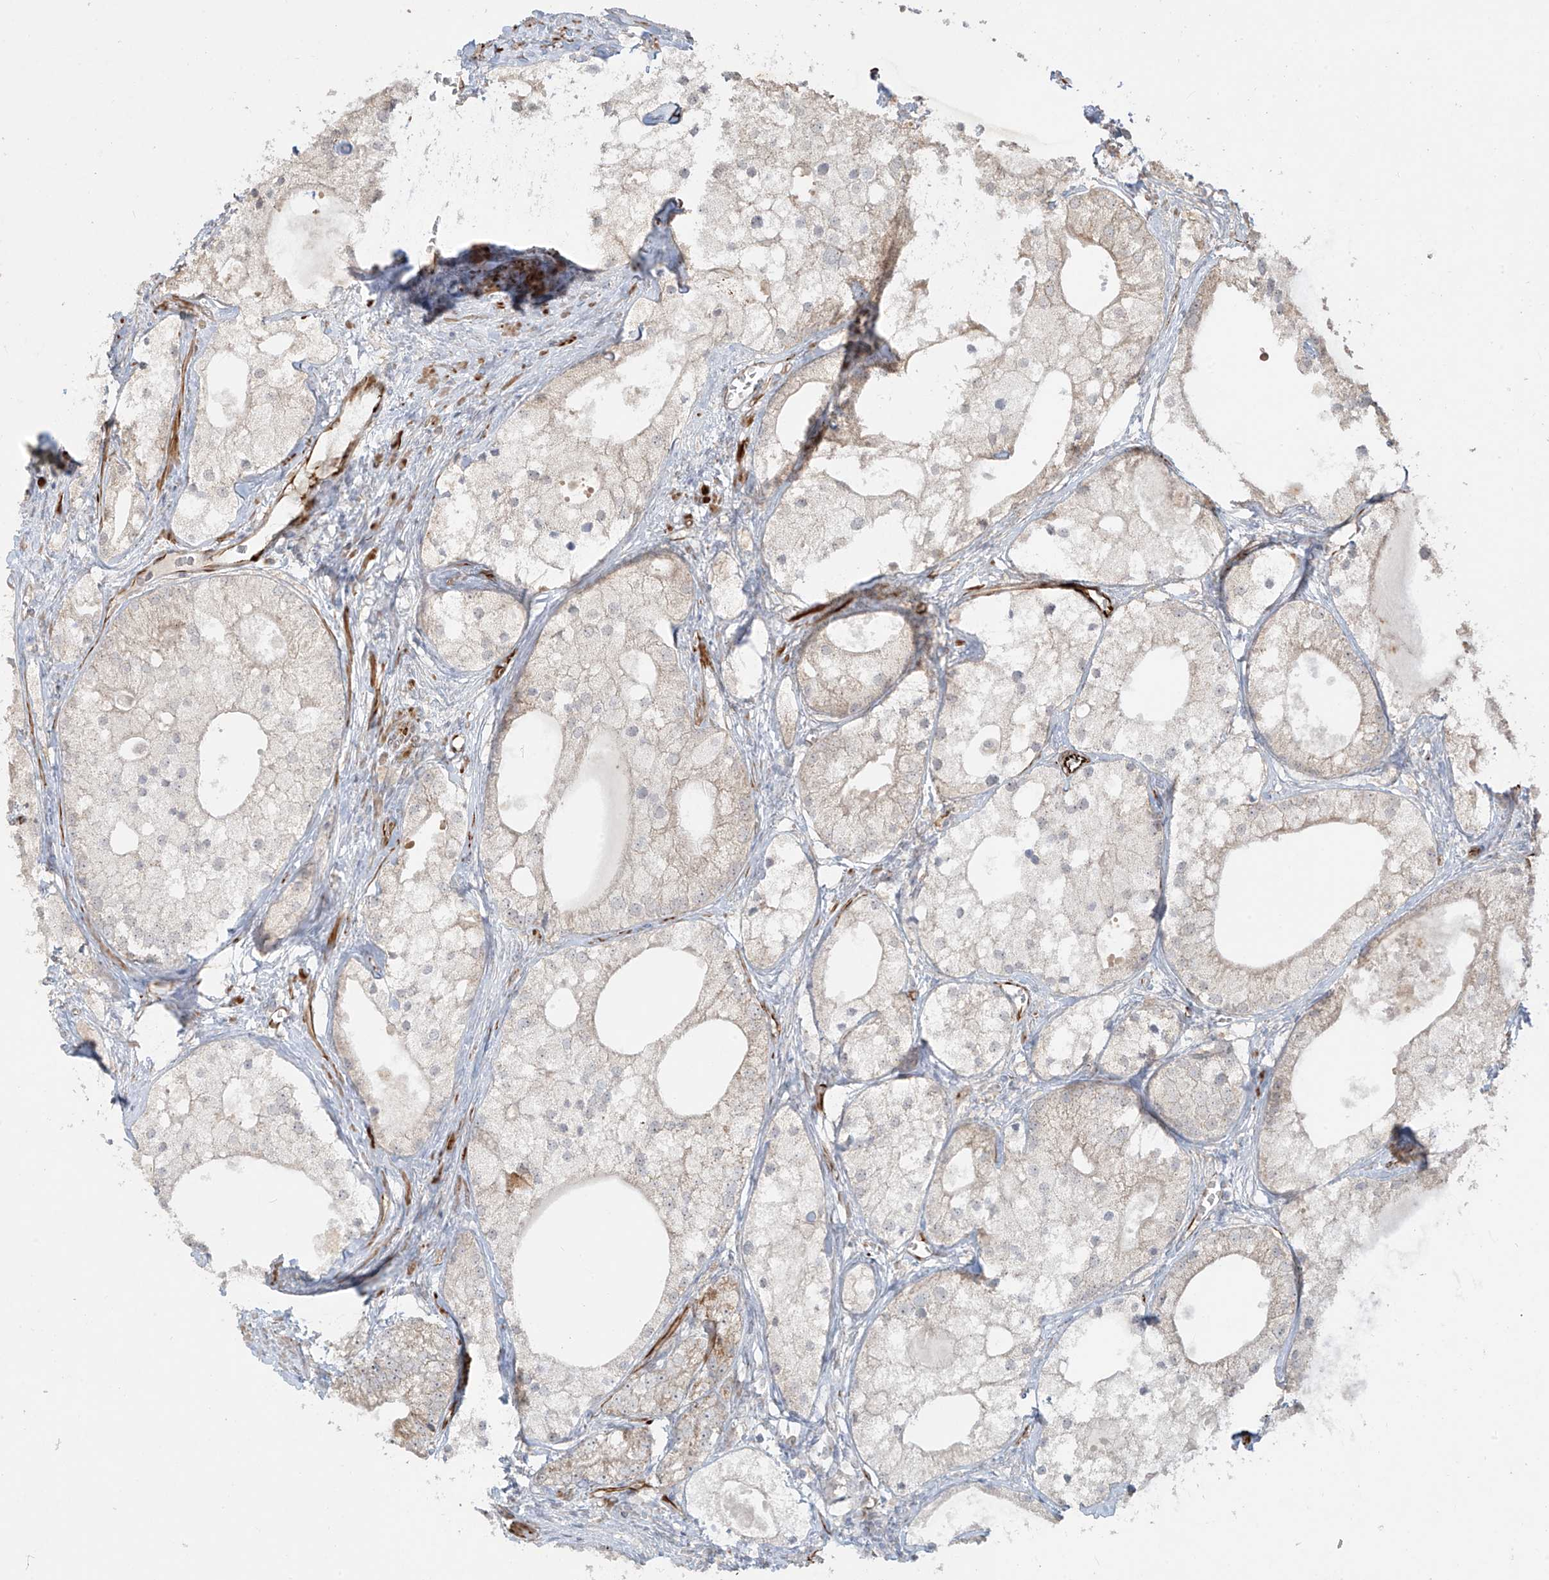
{"staining": {"intensity": "negative", "quantity": "none", "location": "none"}, "tissue": "prostate cancer", "cell_type": "Tumor cells", "image_type": "cancer", "snomed": [{"axis": "morphology", "description": "Adenocarcinoma, Low grade"}, {"axis": "topography", "description": "Prostate"}], "caption": "High magnification brightfield microscopy of prostate cancer stained with DAB (brown) and counterstained with hematoxylin (blue): tumor cells show no significant positivity.", "gene": "DCDC2", "patient": {"sex": "male", "age": 69}}